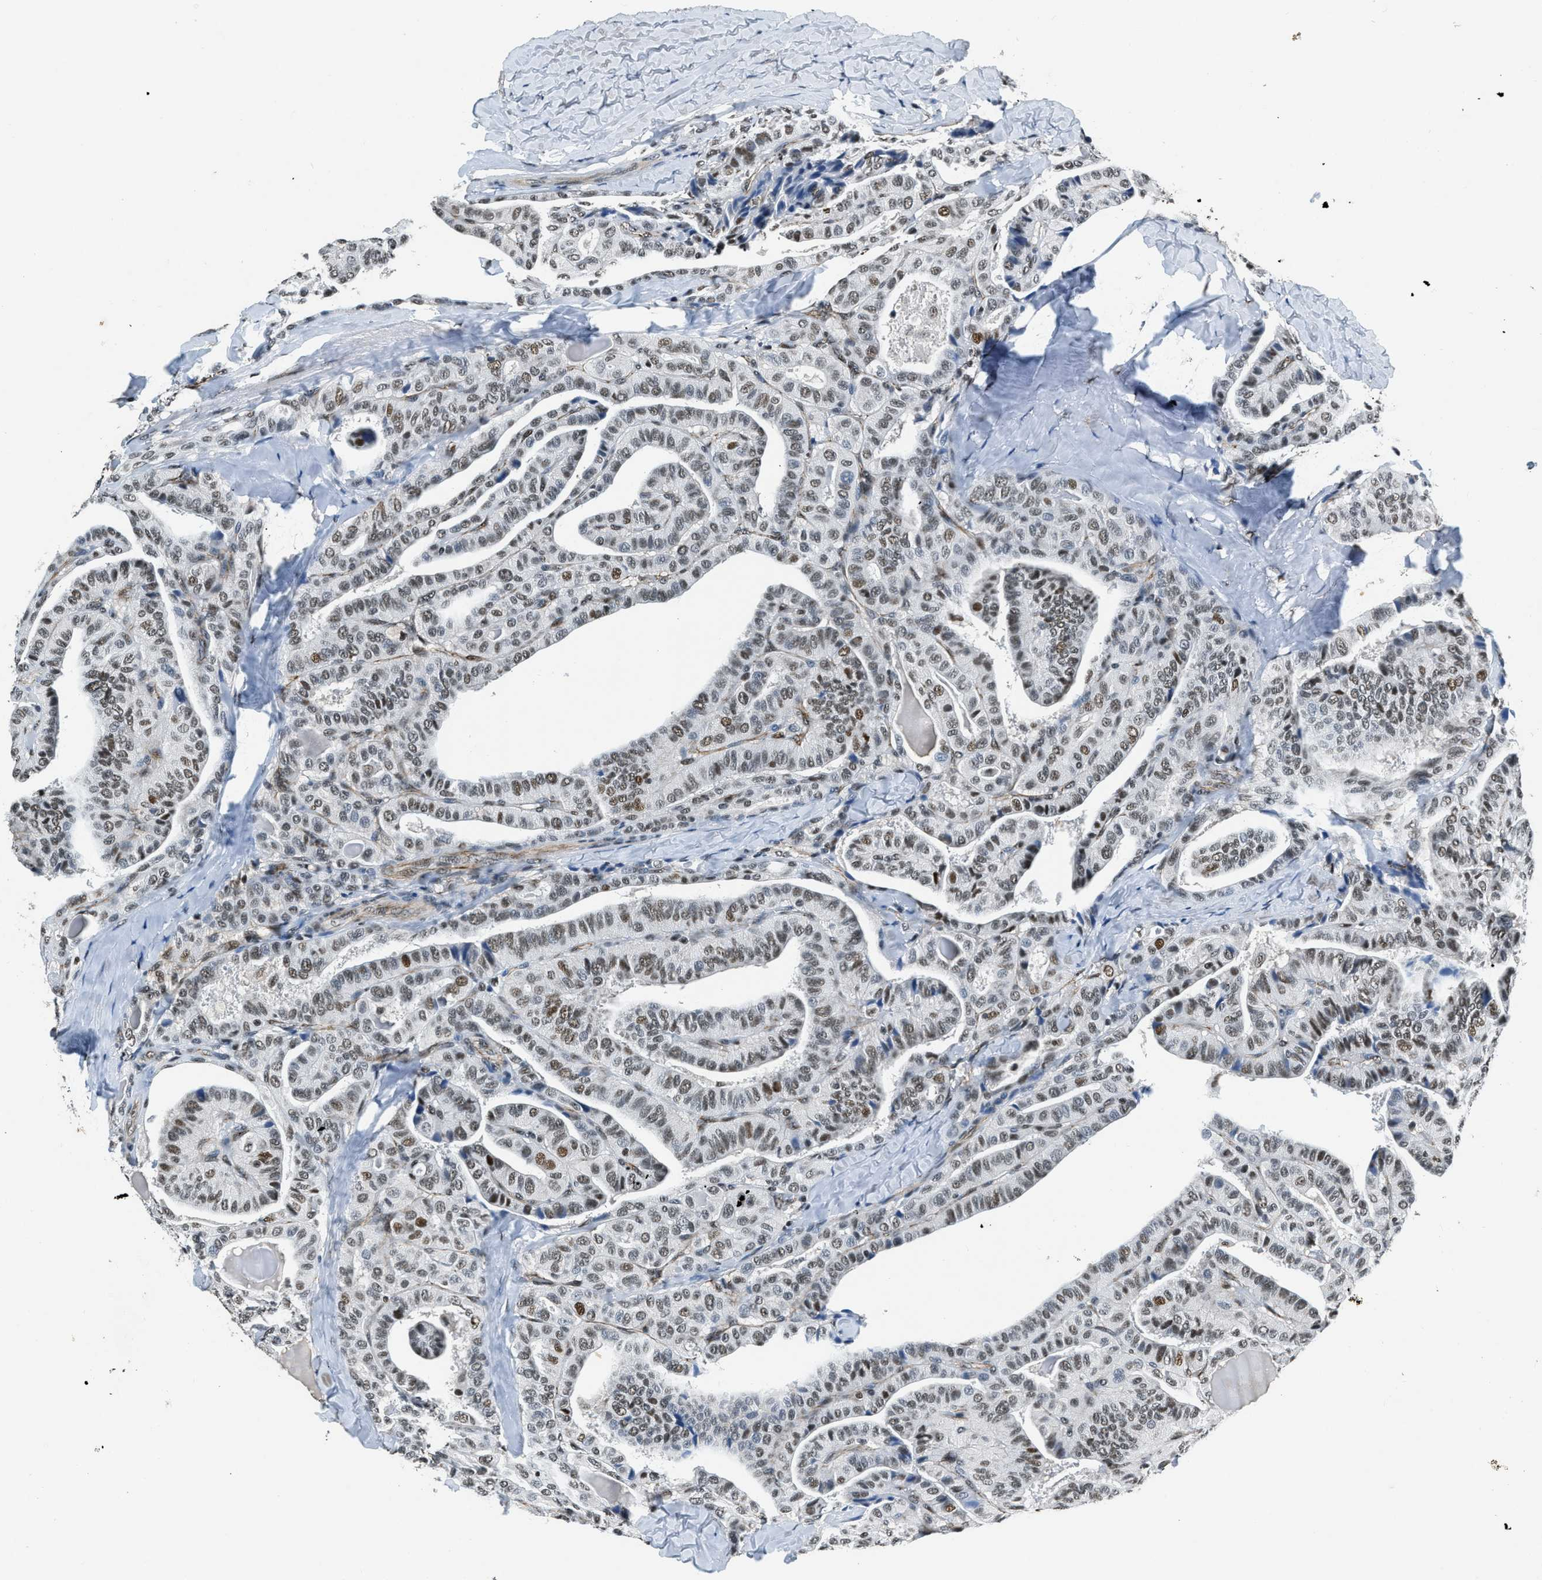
{"staining": {"intensity": "weak", "quantity": ">75%", "location": "nuclear"}, "tissue": "thyroid cancer", "cell_type": "Tumor cells", "image_type": "cancer", "snomed": [{"axis": "morphology", "description": "Papillary adenocarcinoma, NOS"}, {"axis": "topography", "description": "Thyroid gland"}], "caption": "The photomicrograph demonstrates immunohistochemical staining of thyroid cancer (papillary adenocarcinoma). There is weak nuclear staining is seen in approximately >75% of tumor cells.", "gene": "CCNE1", "patient": {"sex": "male", "age": 77}}